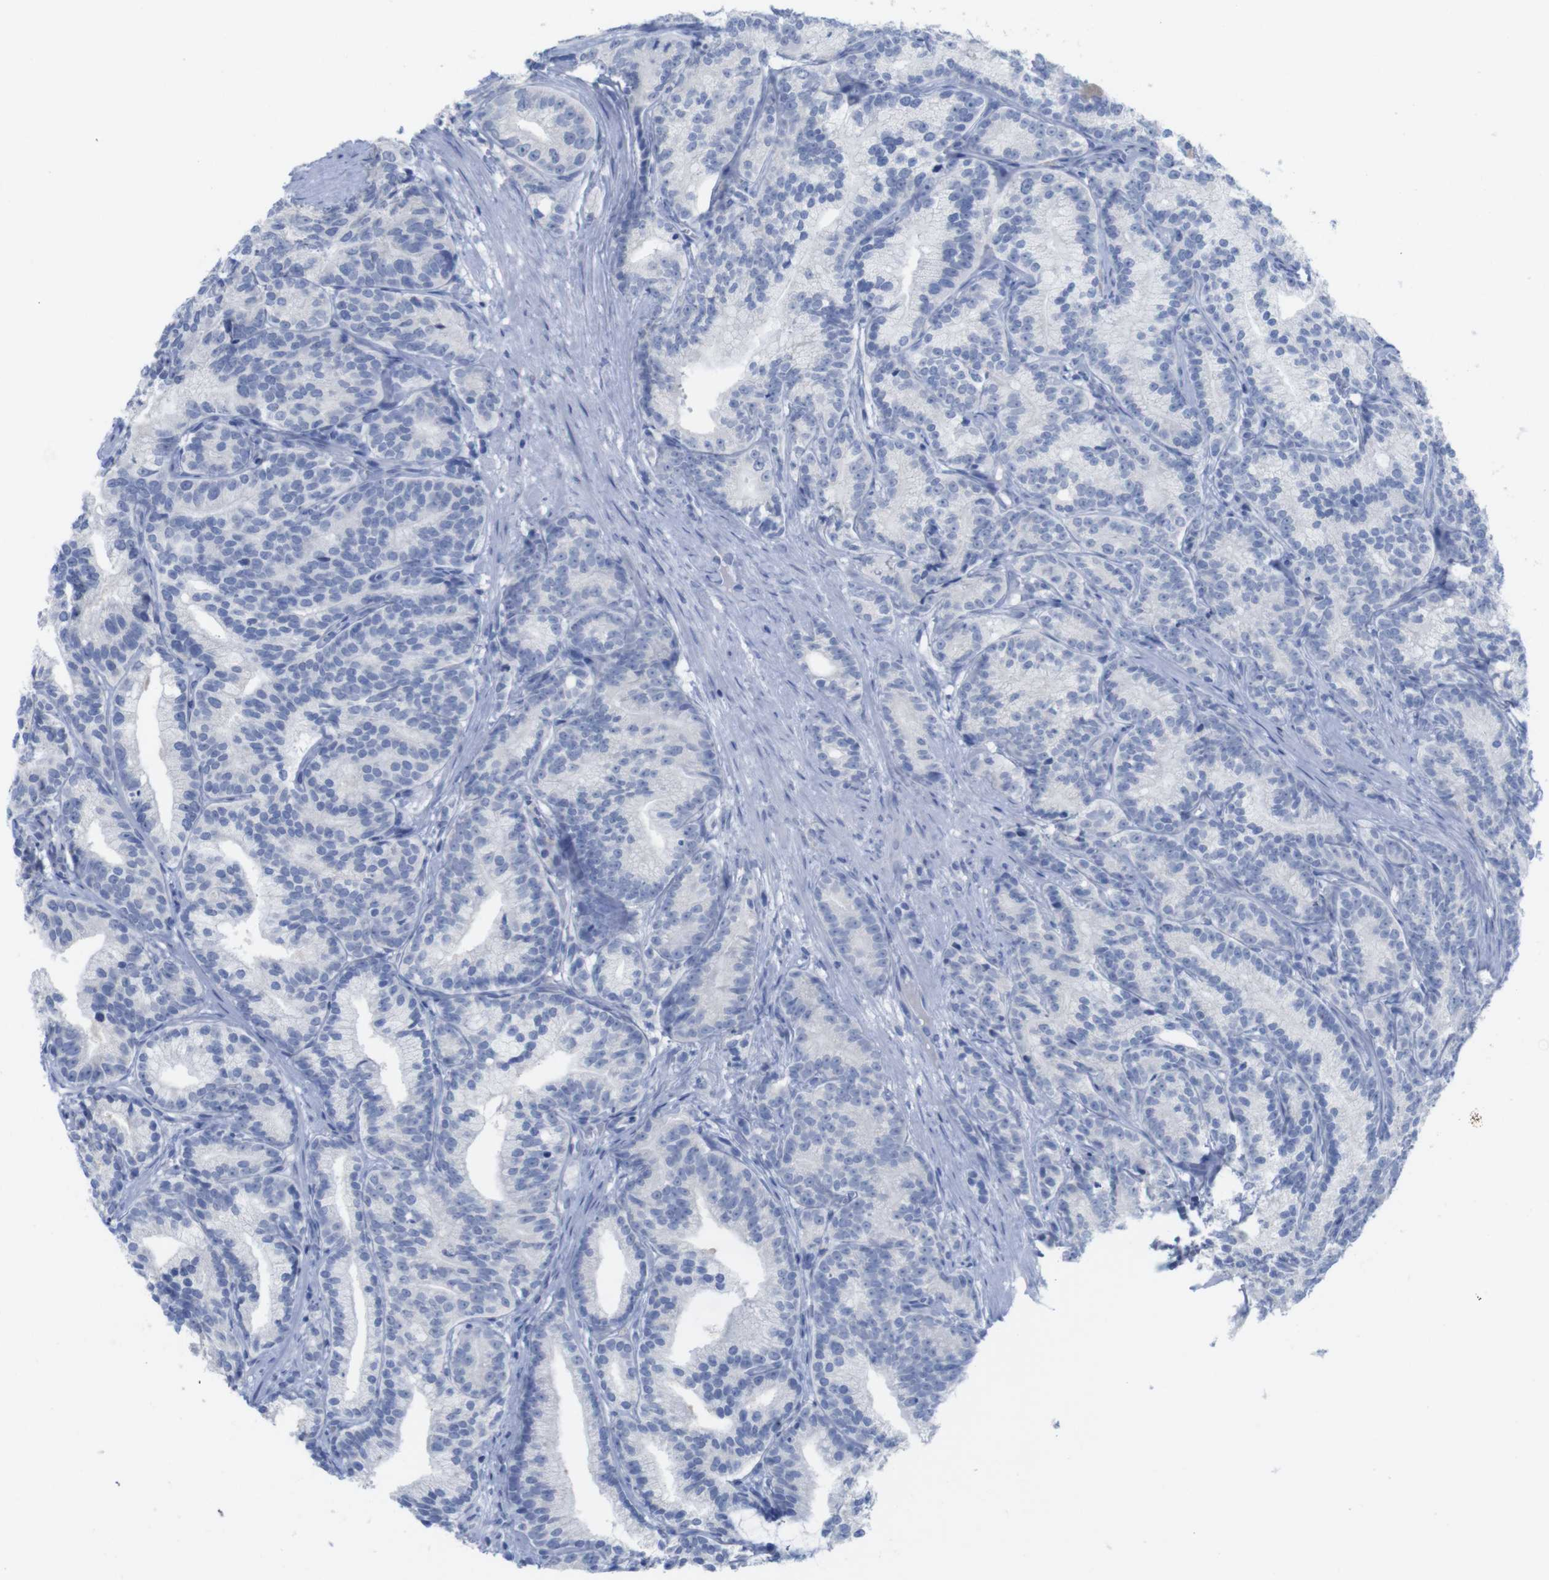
{"staining": {"intensity": "negative", "quantity": "none", "location": "none"}, "tissue": "prostate cancer", "cell_type": "Tumor cells", "image_type": "cancer", "snomed": [{"axis": "morphology", "description": "Adenocarcinoma, Low grade"}, {"axis": "topography", "description": "Prostate"}], "caption": "Immunohistochemistry (IHC) of human prostate adenocarcinoma (low-grade) reveals no staining in tumor cells.", "gene": "PNMA1", "patient": {"sex": "male", "age": 89}}